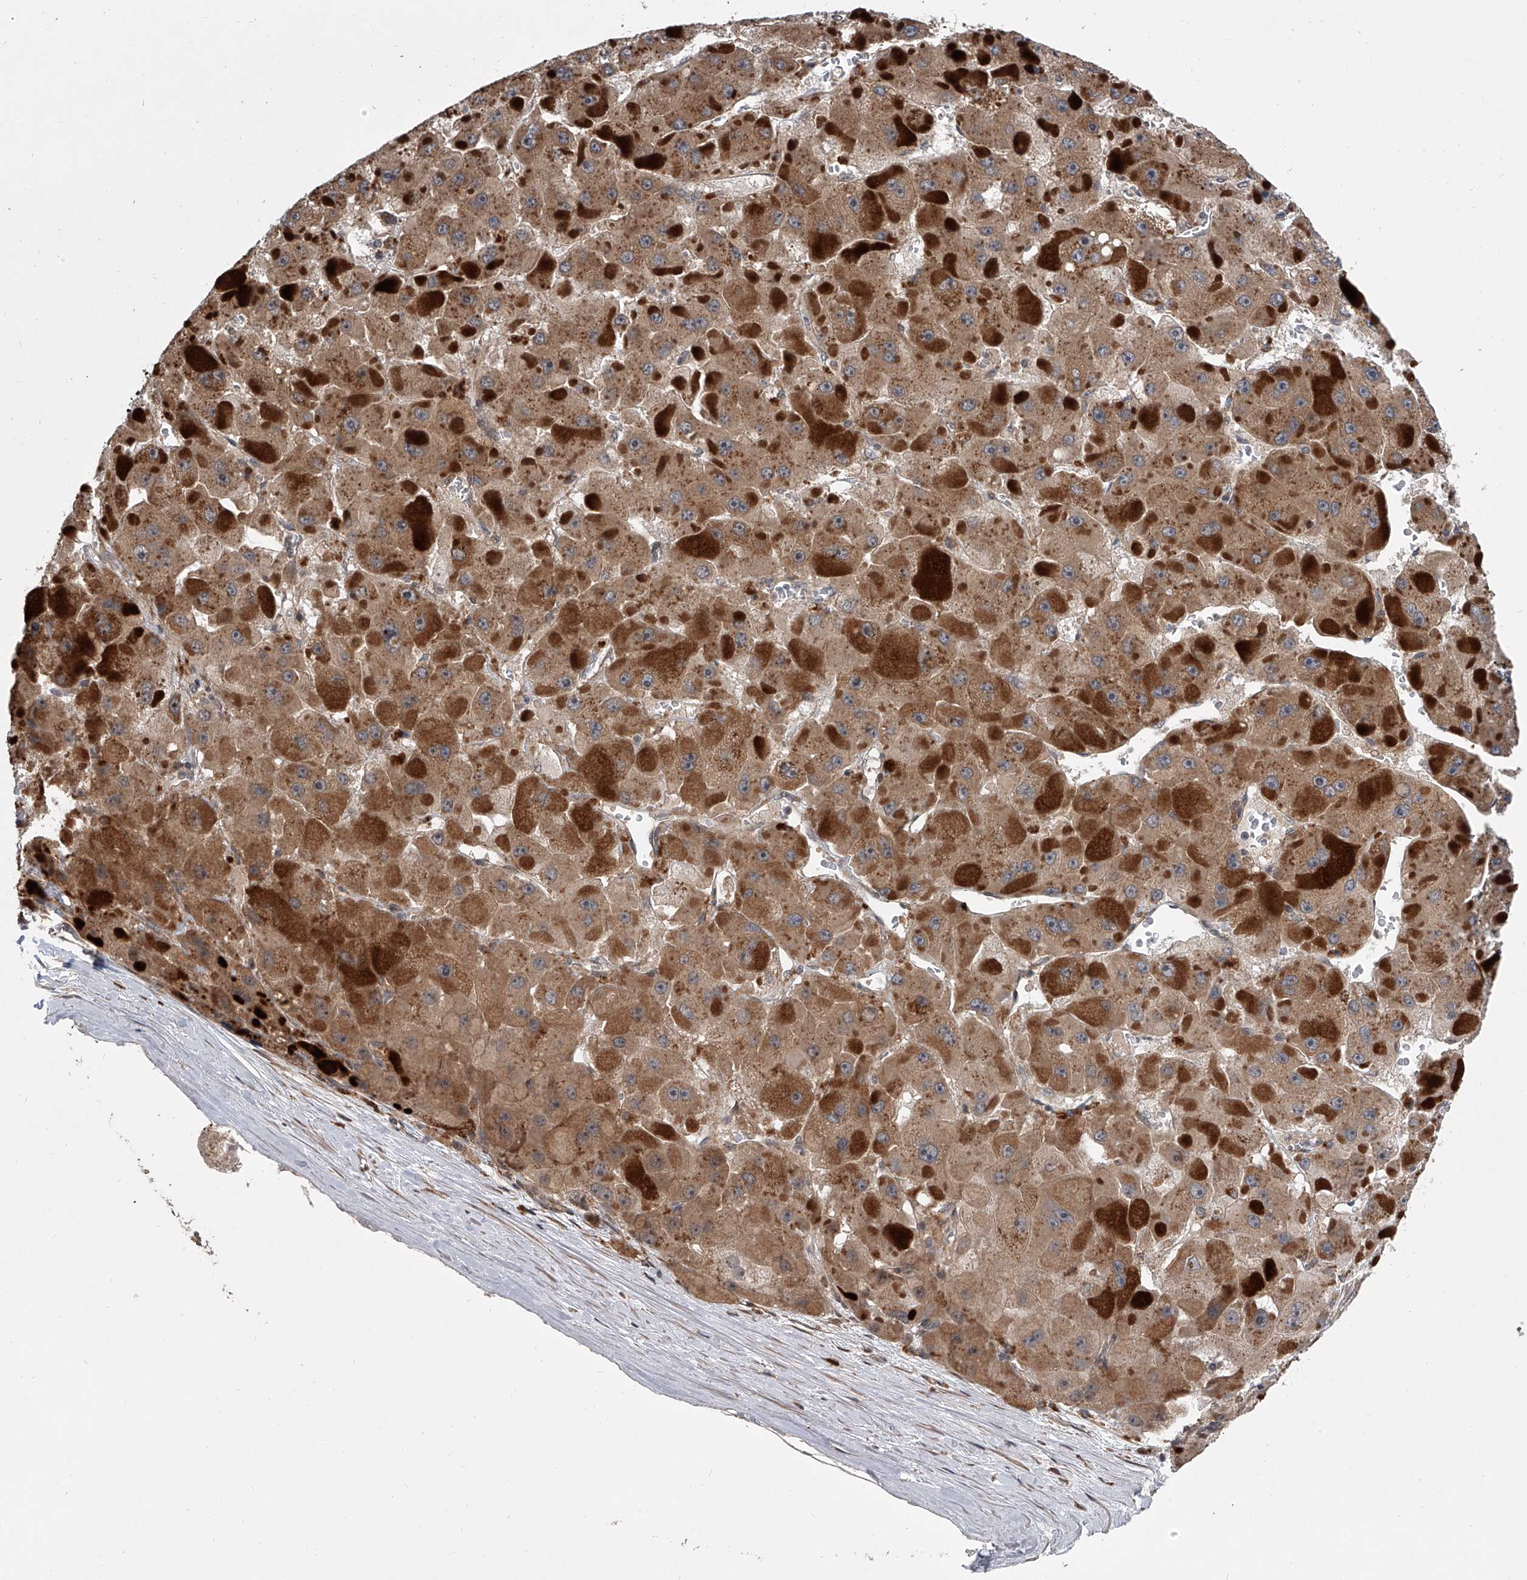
{"staining": {"intensity": "moderate", "quantity": ">75%", "location": "cytoplasmic/membranous"}, "tissue": "liver cancer", "cell_type": "Tumor cells", "image_type": "cancer", "snomed": [{"axis": "morphology", "description": "Carcinoma, Hepatocellular, NOS"}, {"axis": "topography", "description": "Liver"}], "caption": "This image reveals liver cancer stained with IHC to label a protein in brown. The cytoplasmic/membranous of tumor cells show moderate positivity for the protein. Nuclei are counter-stained blue.", "gene": "GEMIN8", "patient": {"sex": "female", "age": 73}}